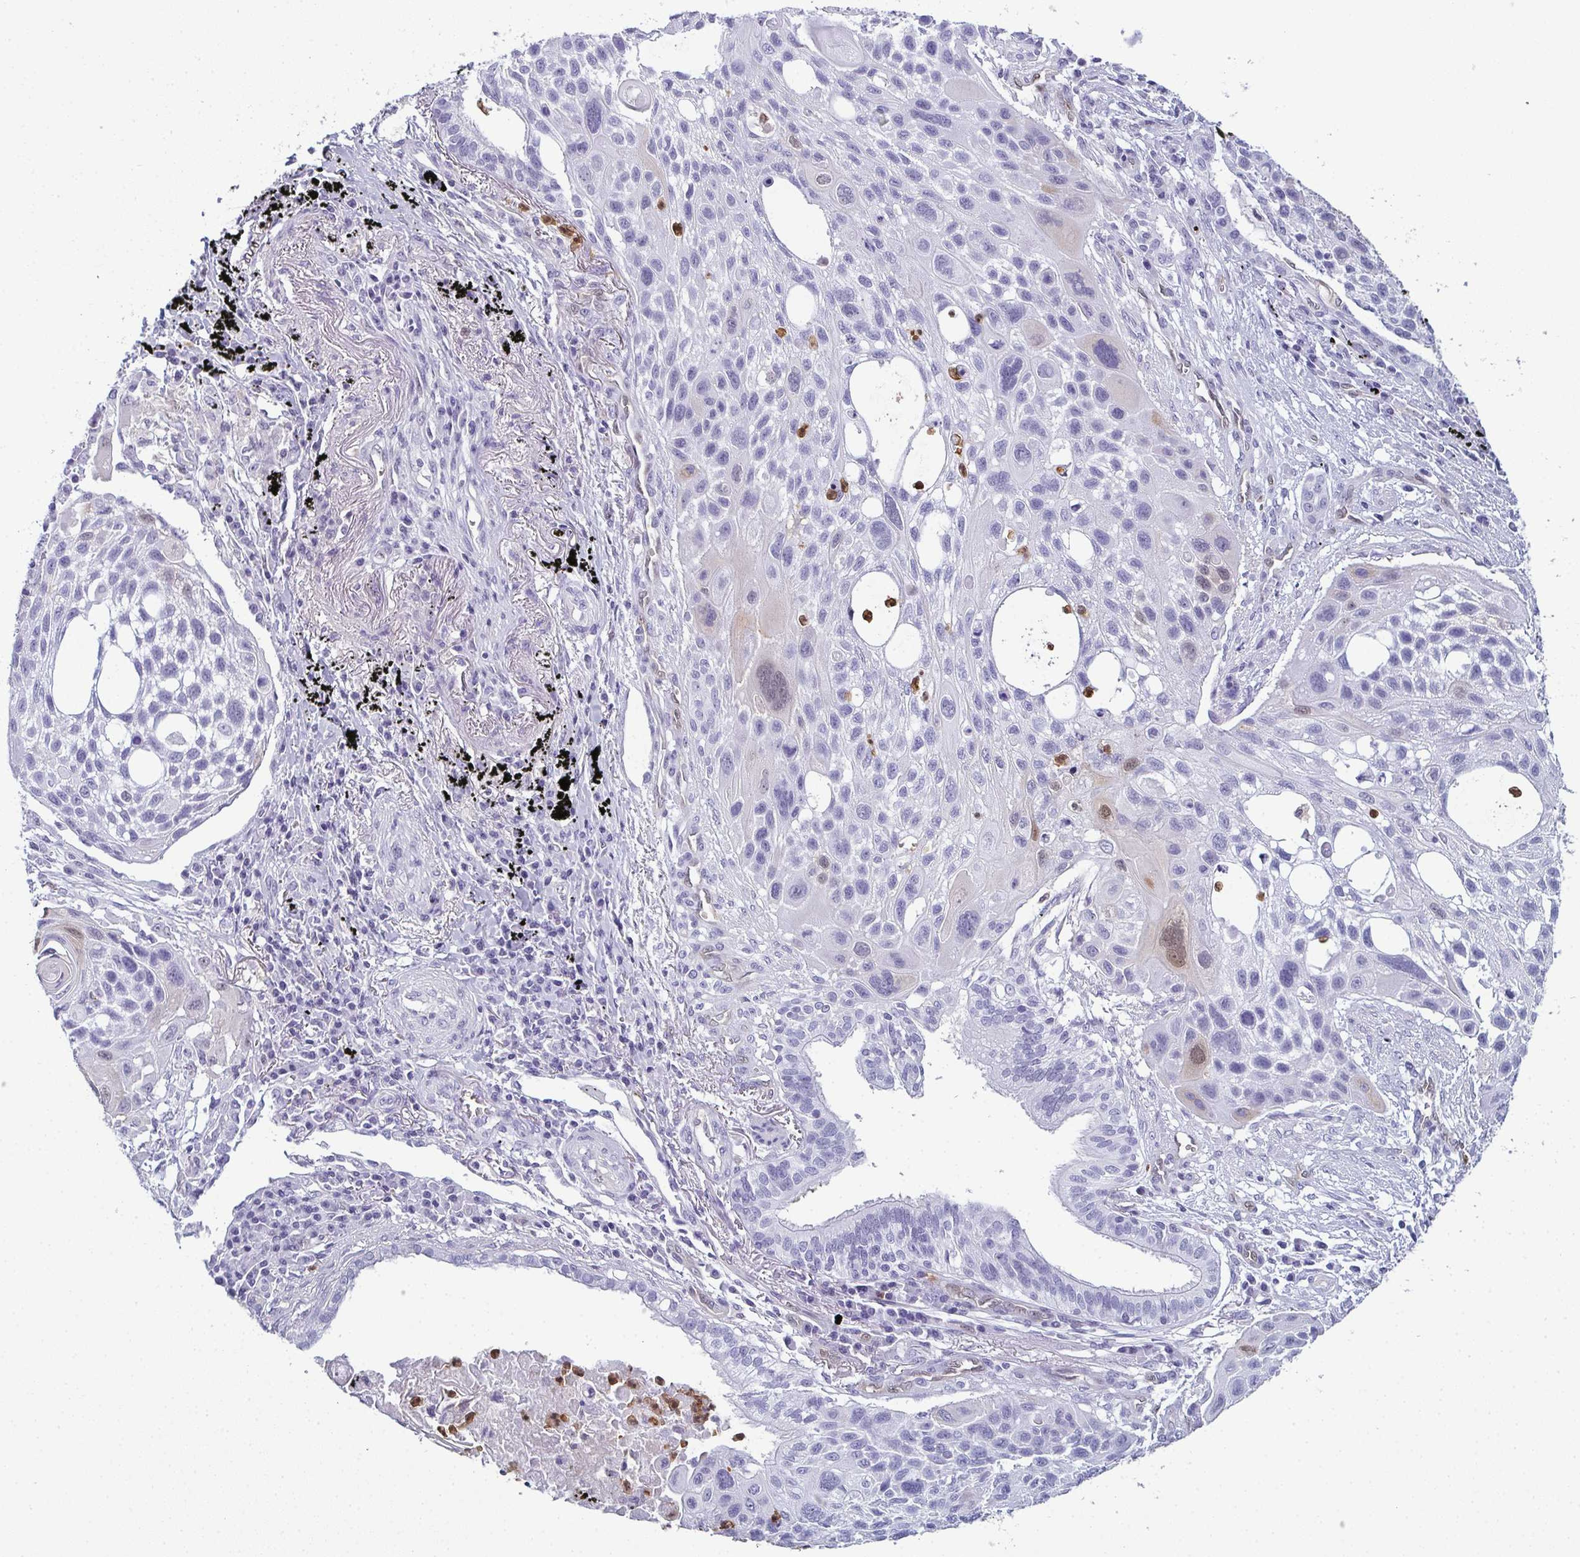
{"staining": {"intensity": "weak", "quantity": "<25%", "location": "nuclear"}, "tissue": "lung cancer", "cell_type": "Tumor cells", "image_type": "cancer", "snomed": [{"axis": "morphology", "description": "Squamous cell carcinoma, NOS"}, {"axis": "topography", "description": "Lung"}], "caption": "IHC of lung squamous cell carcinoma displays no expression in tumor cells.", "gene": "CDA", "patient": {"sex": "male", "age": 78}}